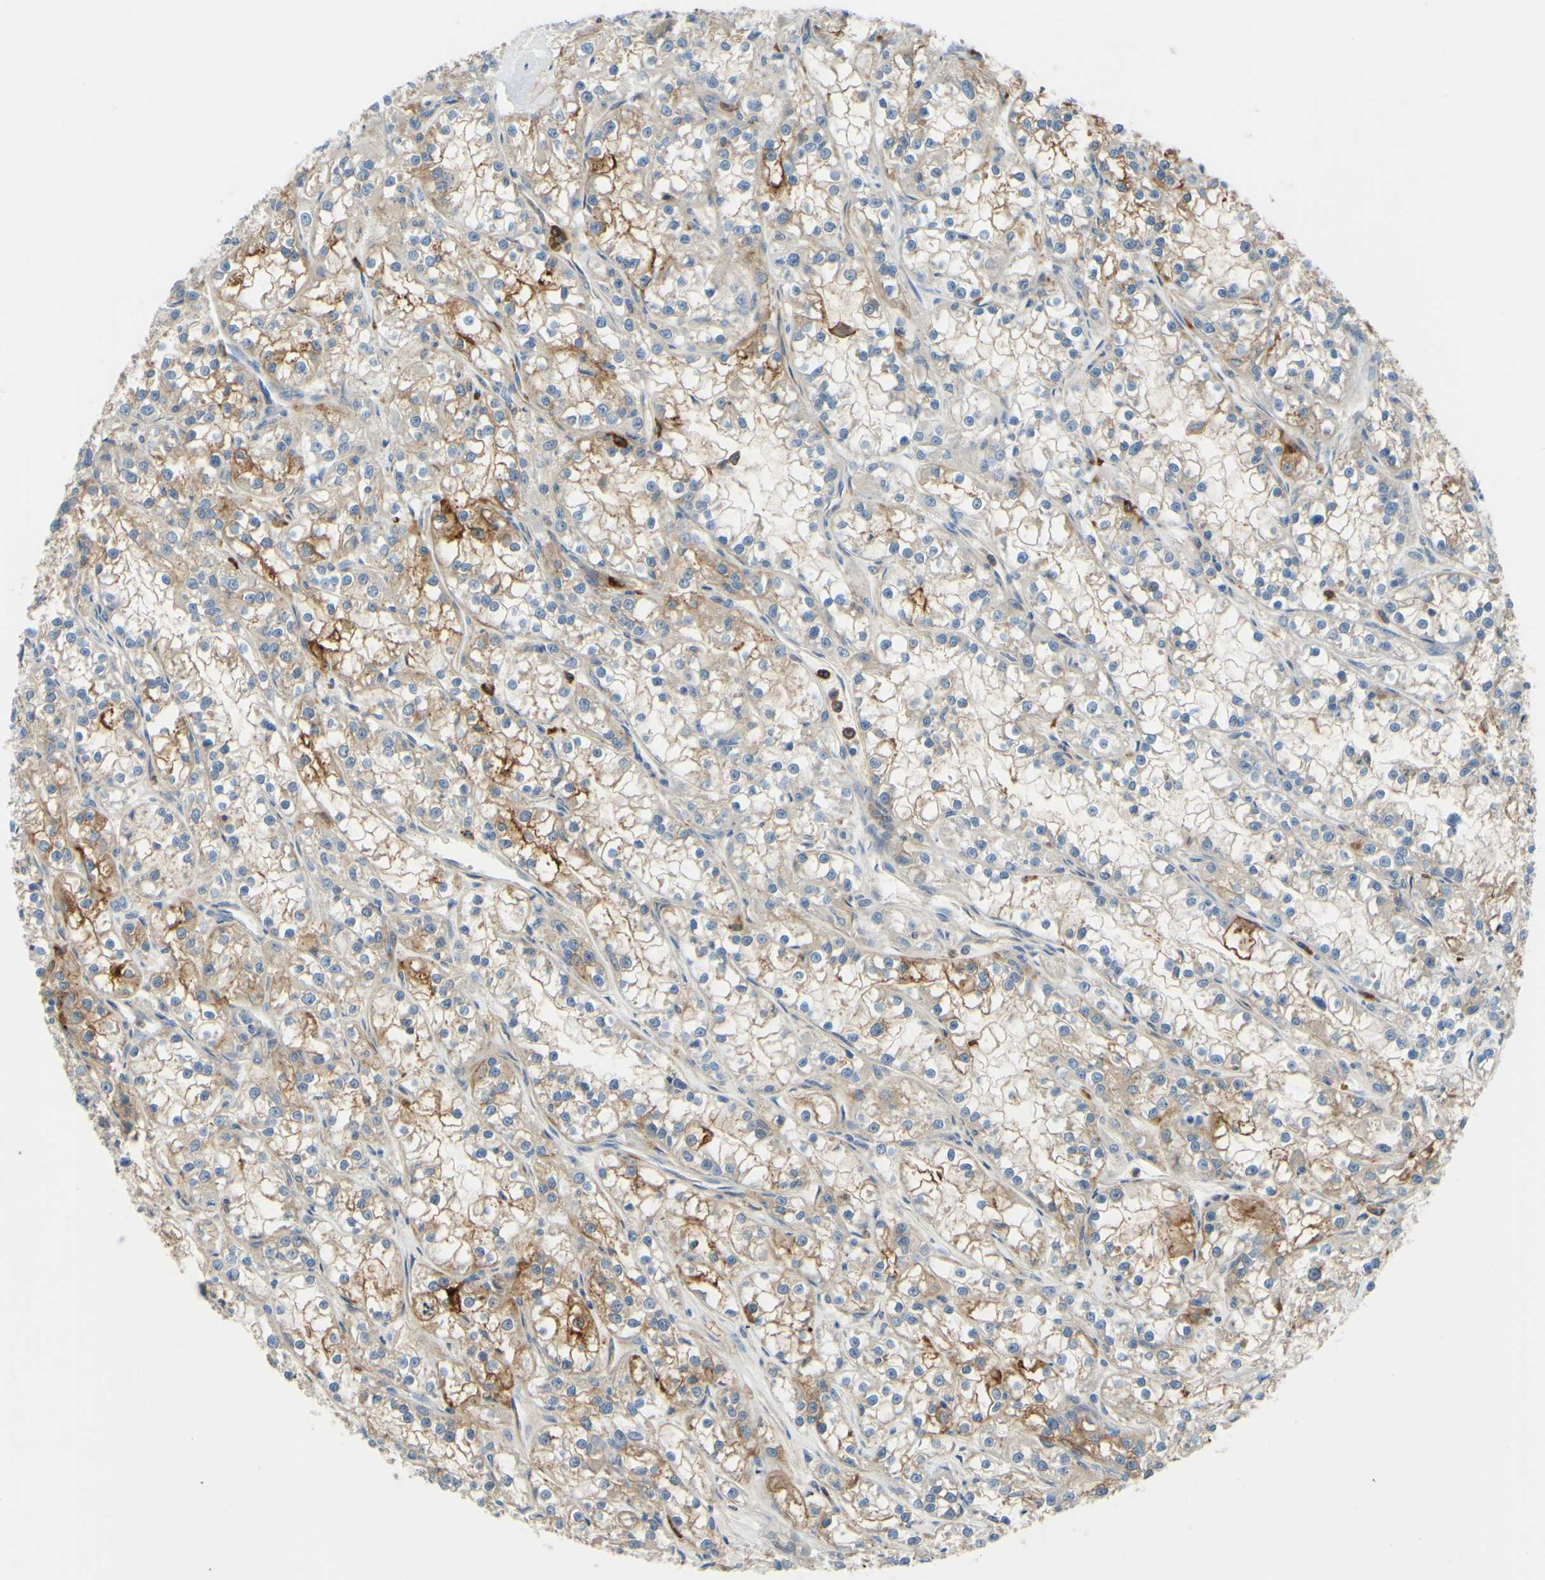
{"staining": {"intensity": "moderate", "quantity": ">75%", "location": "cytoplasmic/membranous"}, "tissue": "renal cancer", "cell_type": "Tumor cells", "image_type": "cancer", "snomed": [{"axis": "morphology", "description": "Adenocarcinoma, NOS"}, {"axis": "topography", "description": "Kidney"}], "caption": "The immunohistochemical stain labels moderate cytoplasmic/membranous staining in tumor cells of renal adenocarcinoma tissue.", "gene": "ARHGAP1", "patient": {"sex": "female", "age": 52}}